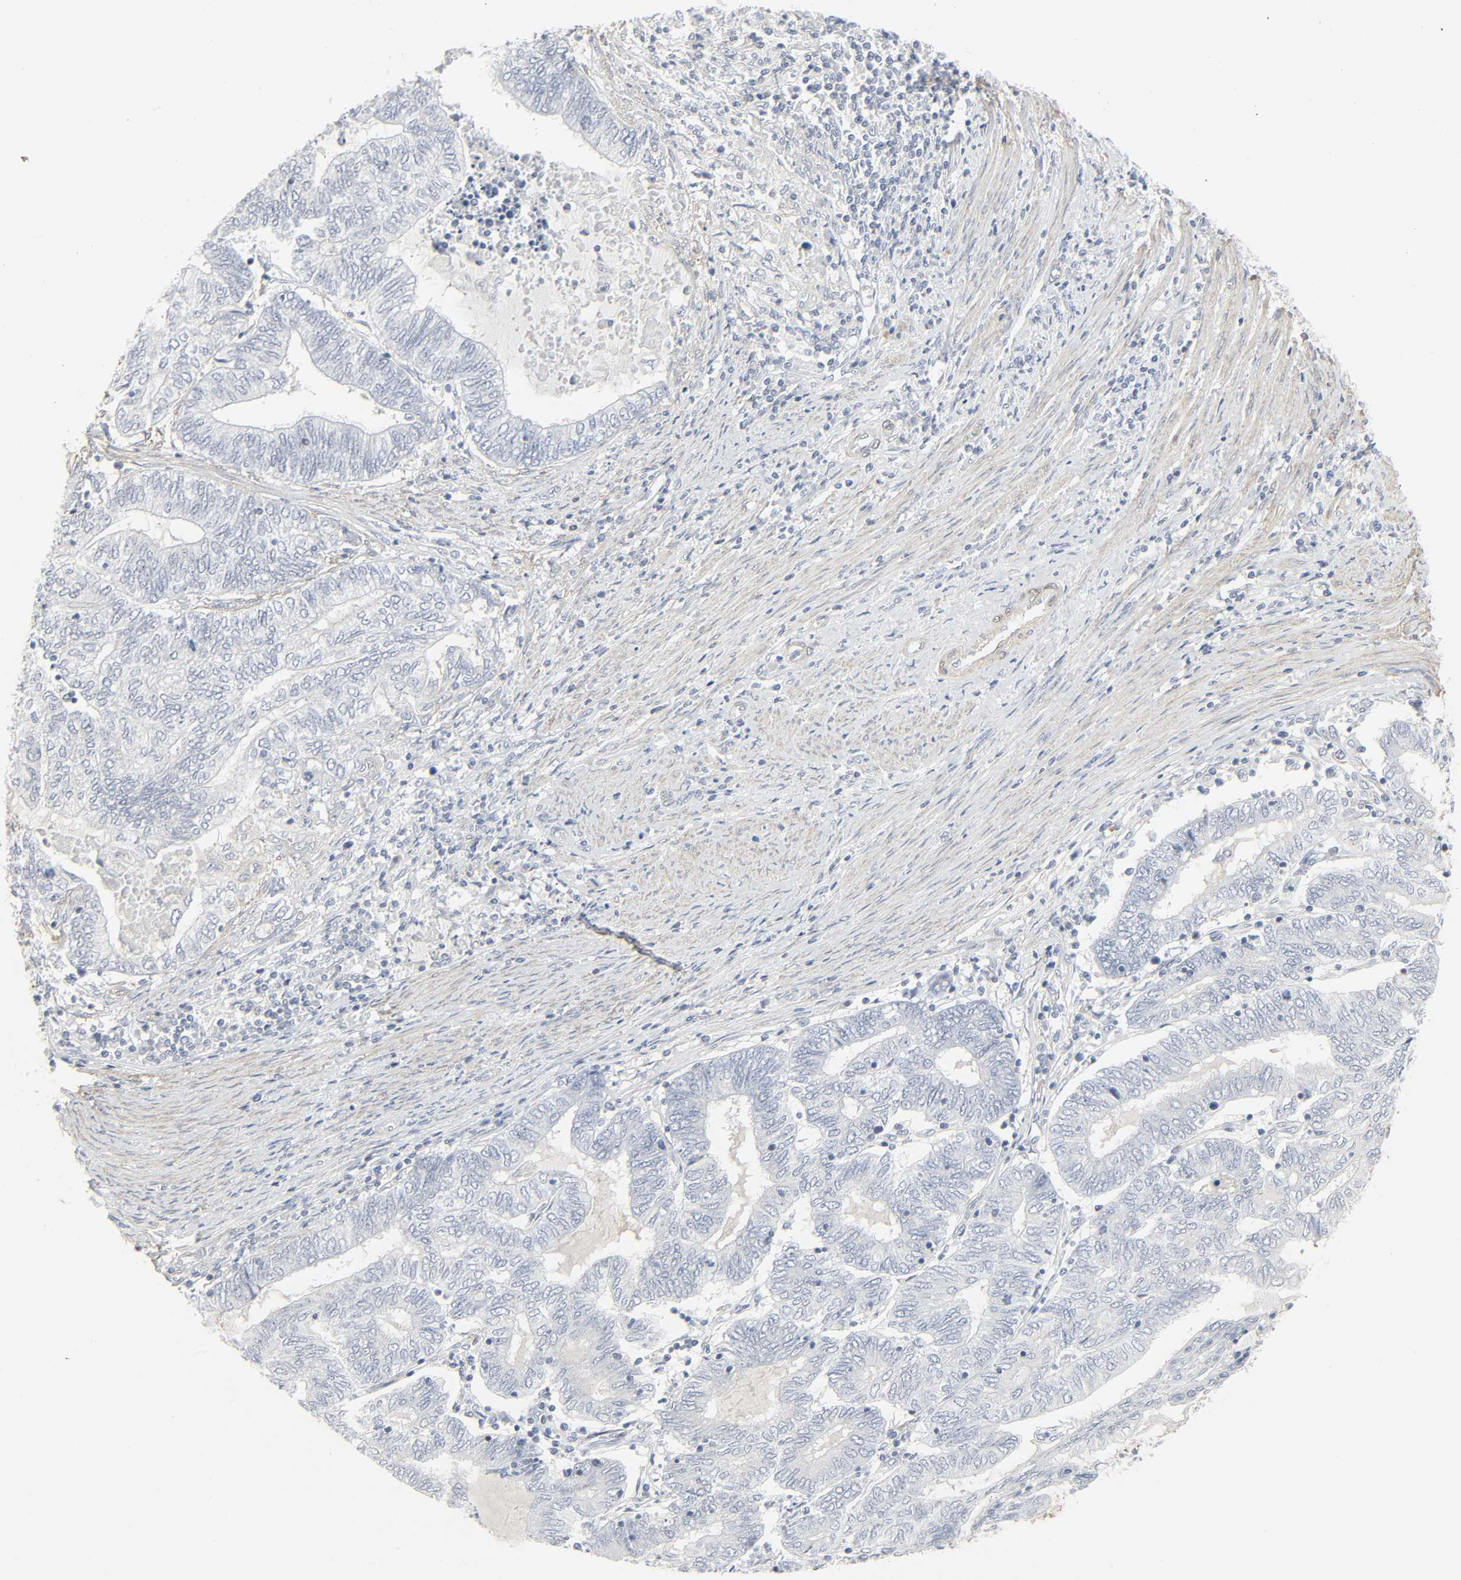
{"staining": {"intensity": "negative", "quantity": "none", "location": "none"}, "tissue": "endometrial cancer", "cell_type": "Tumor cells", "image_type": "cancer", "snomed": [{"axis": "morphology", "description": "Adenocarcinoma, NOS"}, {"axis": "topography", "description": "Uterus"}, {"axis": "topography", "description": "Endometrium"}], "caption": "Immunohistochemical staining of human endometrial cancer displays no significant expression in tumor cells.", "gene": "ZBTB16", "patient": {"sex": "female", "age": 70}}